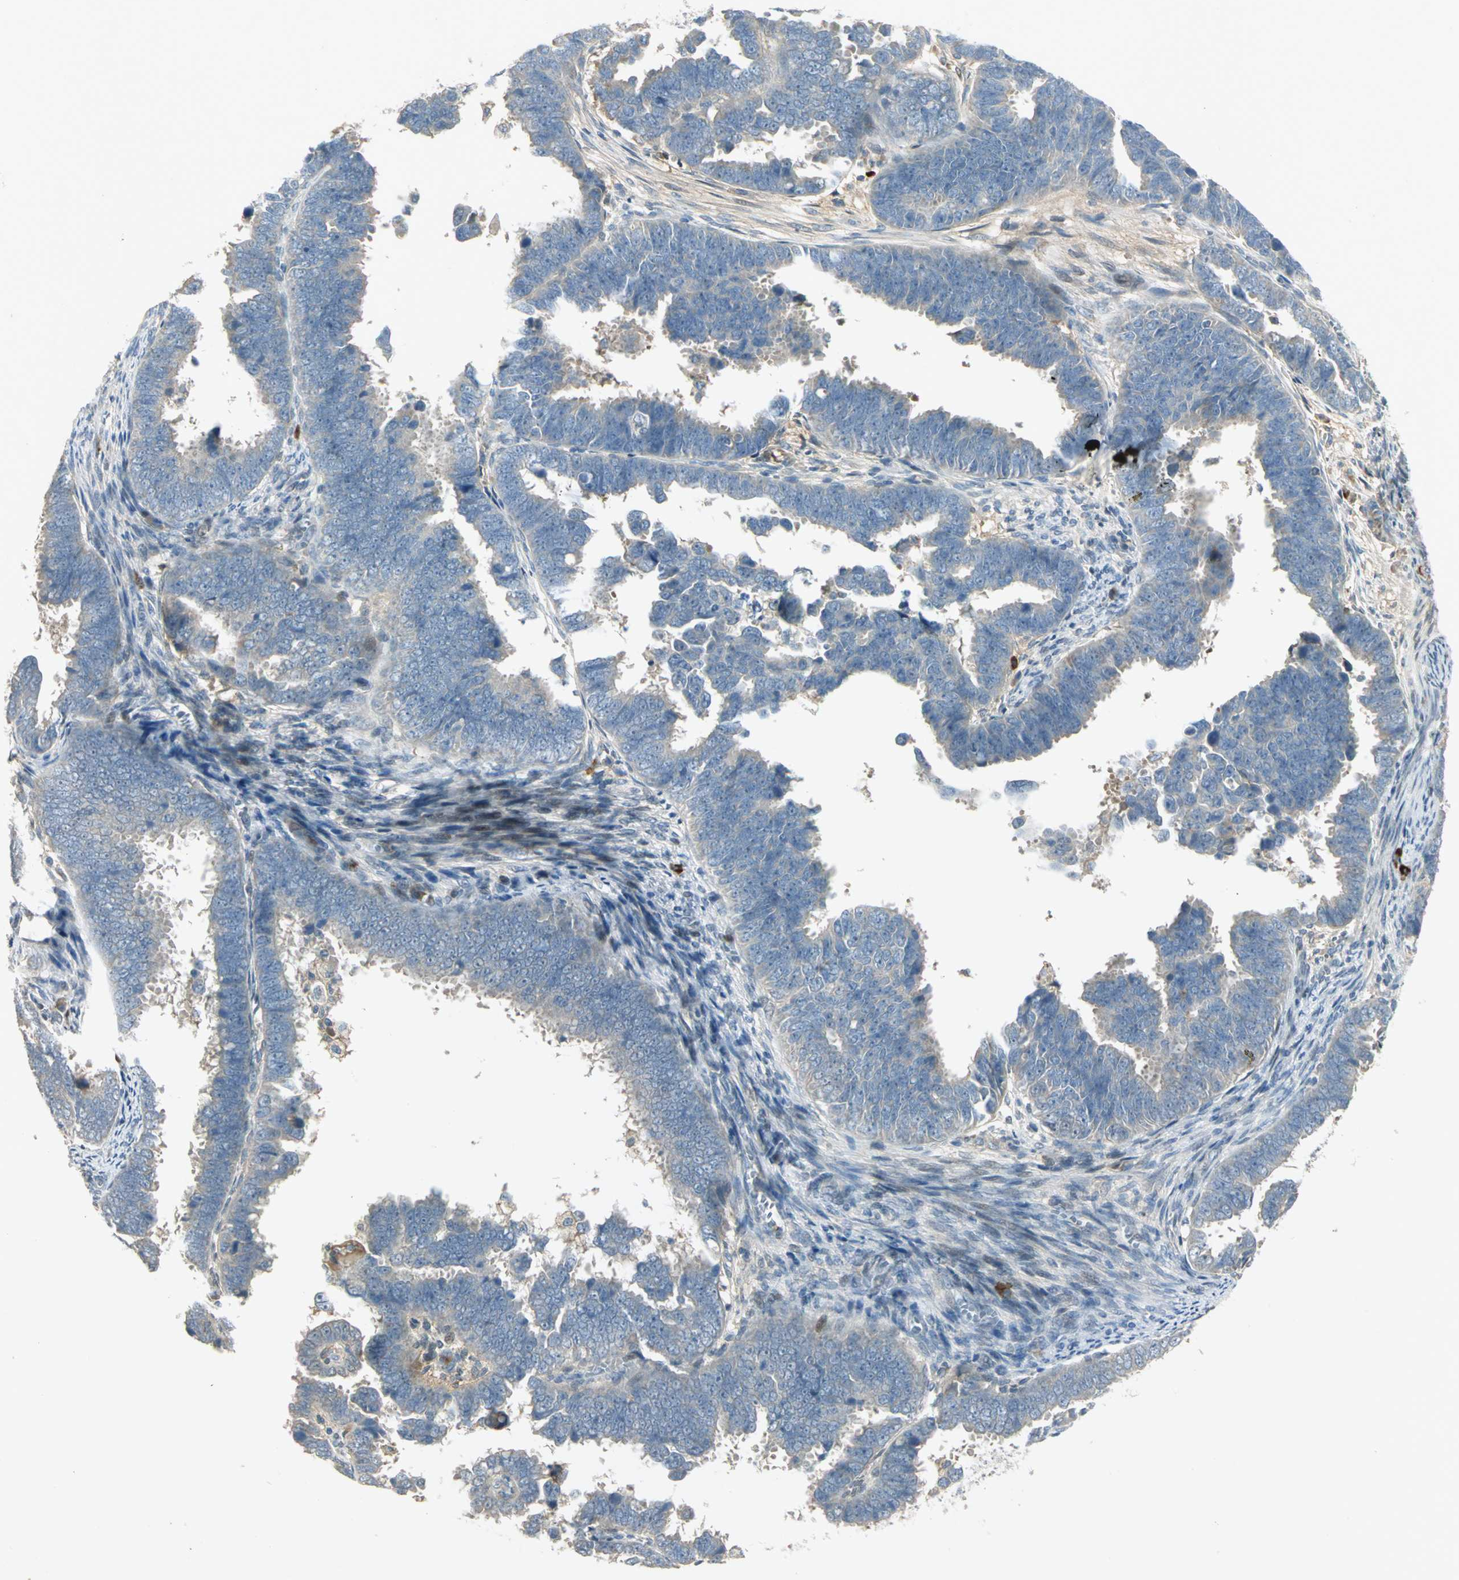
{"staining": {"intensity": "negative", "quantity": "none", "location": "none"}, "tissue": "endometrial cancer", "cell_type": "Tumor cells", "image_type": "cancer", "snomed": [{"axis": "morphology", "description": "Adenocarcinoma, NOS"}, {"axis": "topography", "description": "Endometrium"}], "caption": "Image shows no significant protein positivity in tumor cells of endometrial cancer (adenocarcinoma).", "gene": "PROC", "patient": {"sex": "female", "age": 75}}